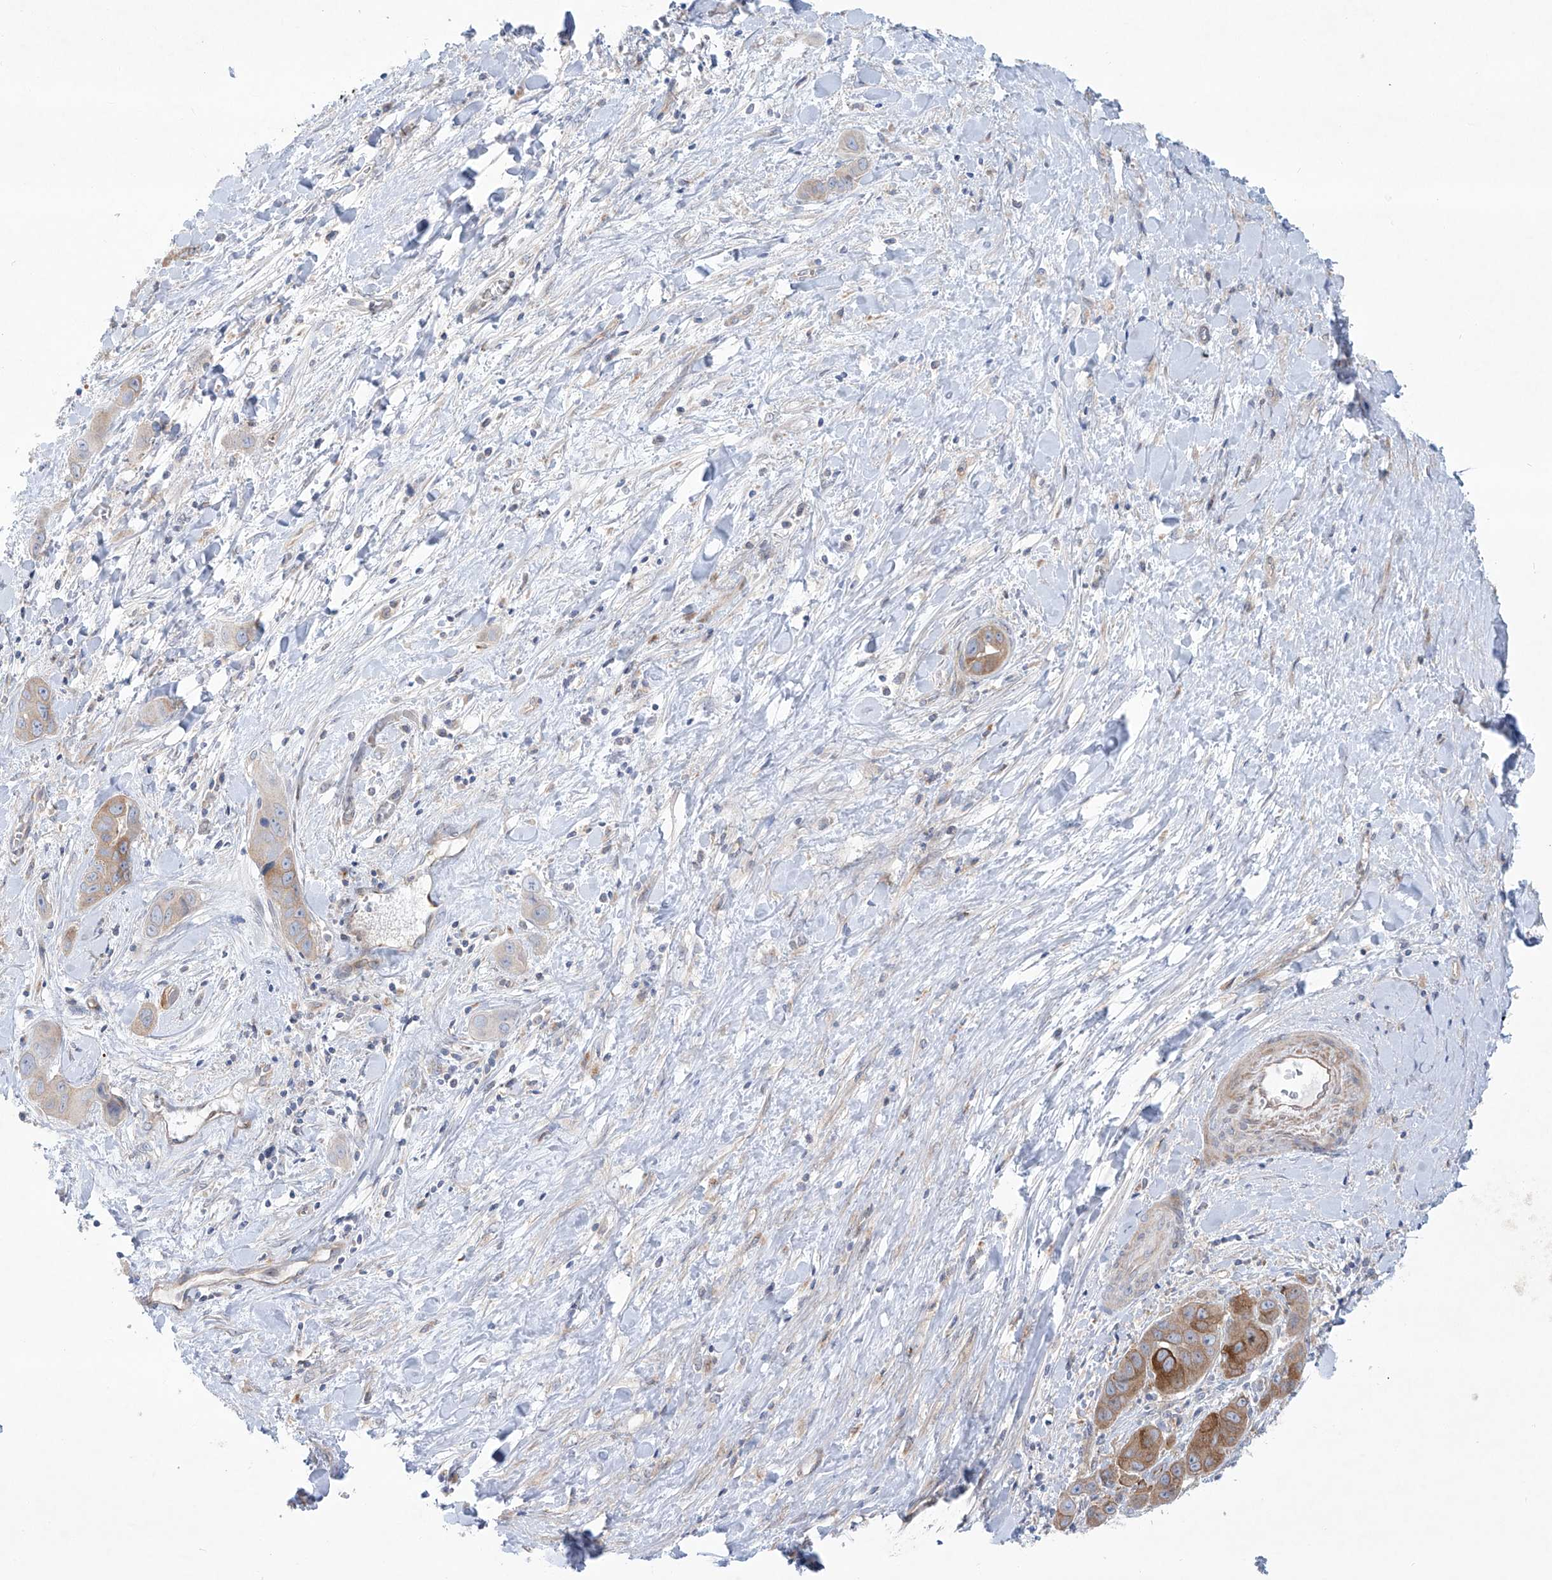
{"staining": {"intensity": "moderate", "quantity": "25%-75%", "location": "cytoplasmic/membranous"}, "tissue": "liver cancer", "cell_type": "Tumor cells", "image_type": "cancer", "snomed": [{"axis": "morphology", "description": "Cholangiocarcinoma"}, {"axis": "topography", "description": "Liver"}], "caption": "A histopathology image showing moderate cytoplasmic/membranous positivity in approximately 25%-75% of tumor cells in liver cancer, as visualized by brown immunohistochemical staining.", "gene": "KLC4", "patient": {"sex": "female", "age": 52}}